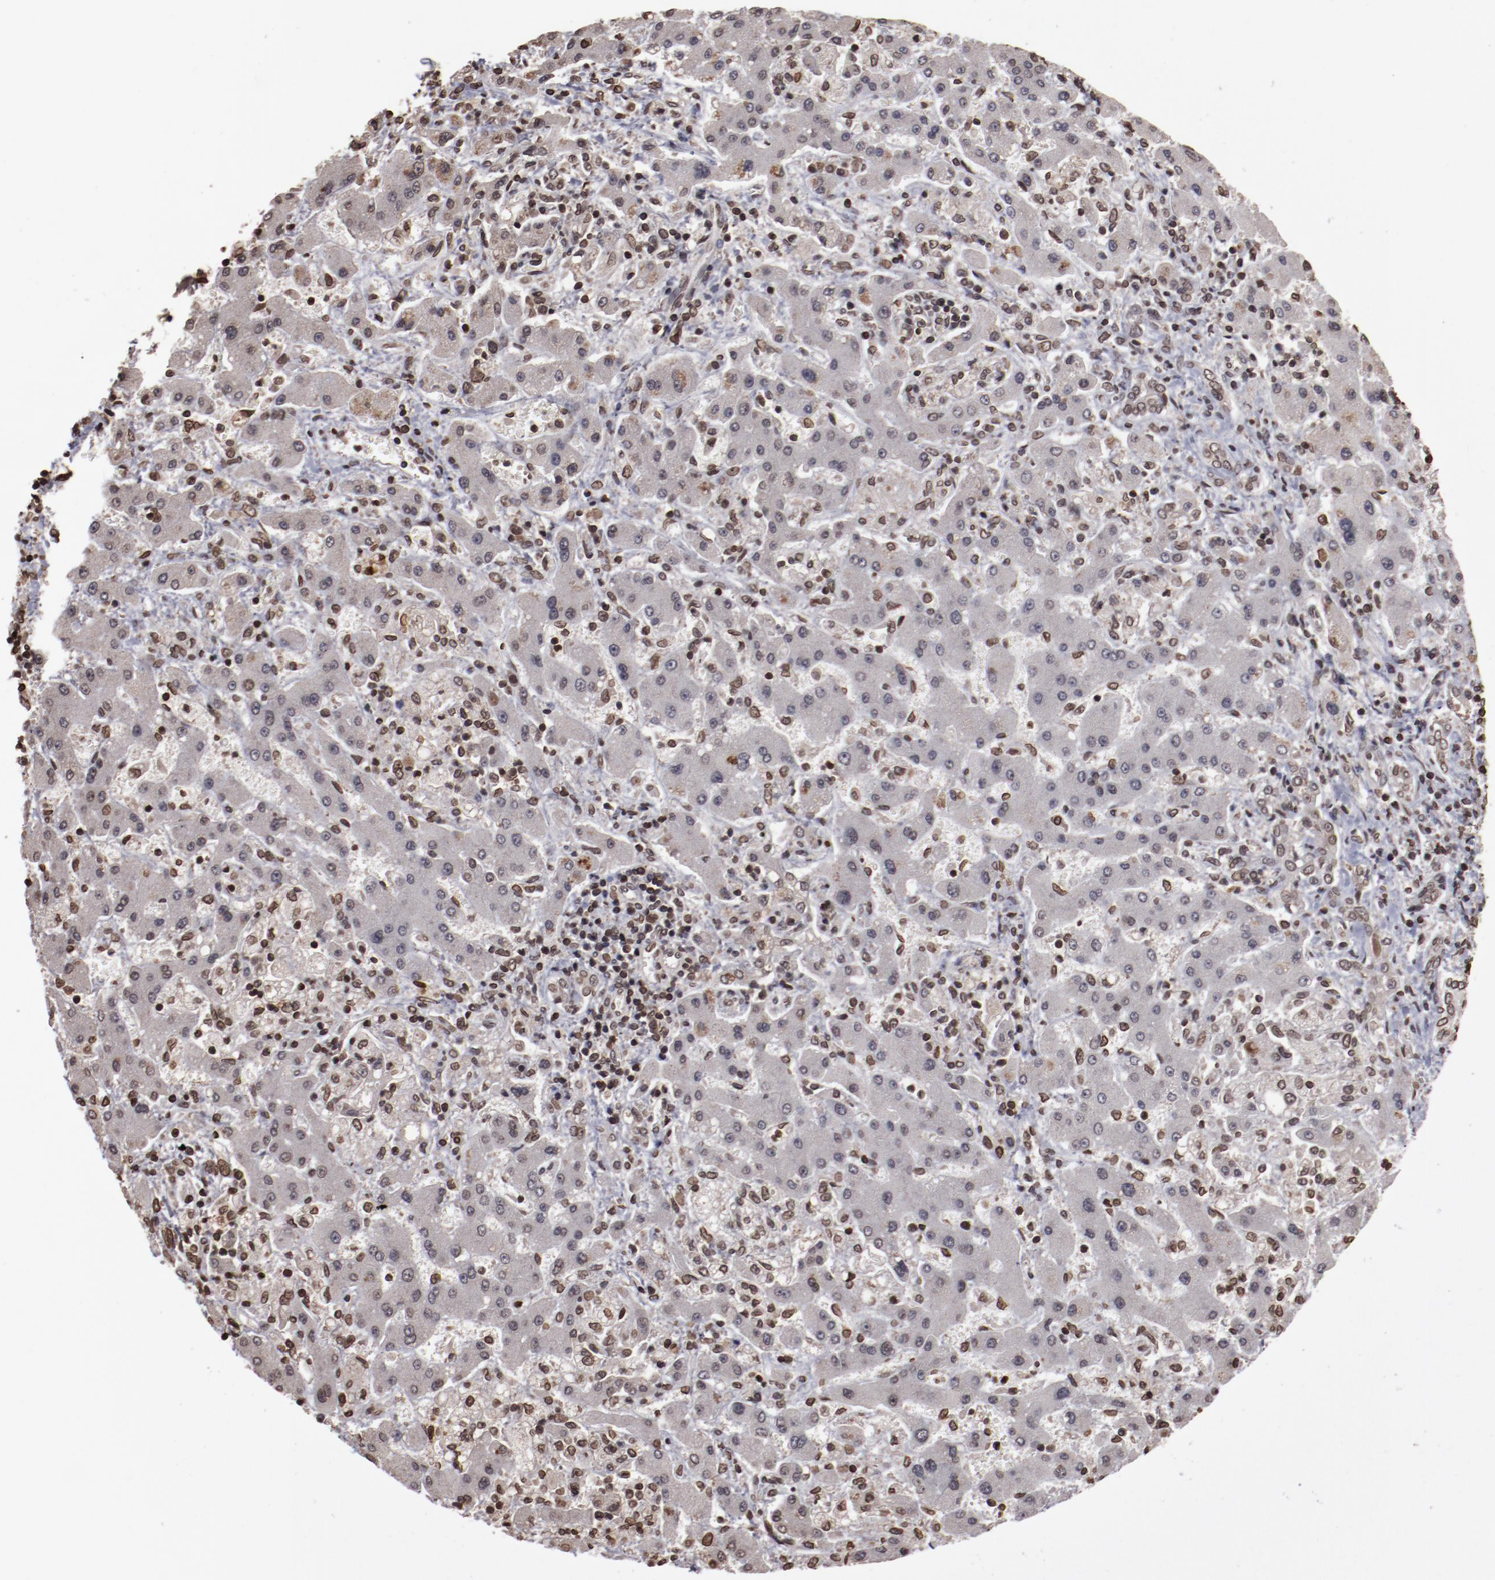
{"staining": {"intensity": "weak", "quantity": ">75%", "location": "nuclear"}, "tissue": "liver cancer", "cell_type": "Tumor cells", "image_type": "cancer", "snomed": [{"axis": "morphology", "description": "Cholangiocarcinoma"}, {"axis": "topography", "description": "Liver"}], "caption": "An immunohistochemistry micrograph of tumor tissue is shown. Protein staining in brown shows weak nuclear positivity in liver cancer (cholangiocarcinoma) within tumor cells.", "gene": "AKT1", "patient": {"sex": "male", "age": 50}}